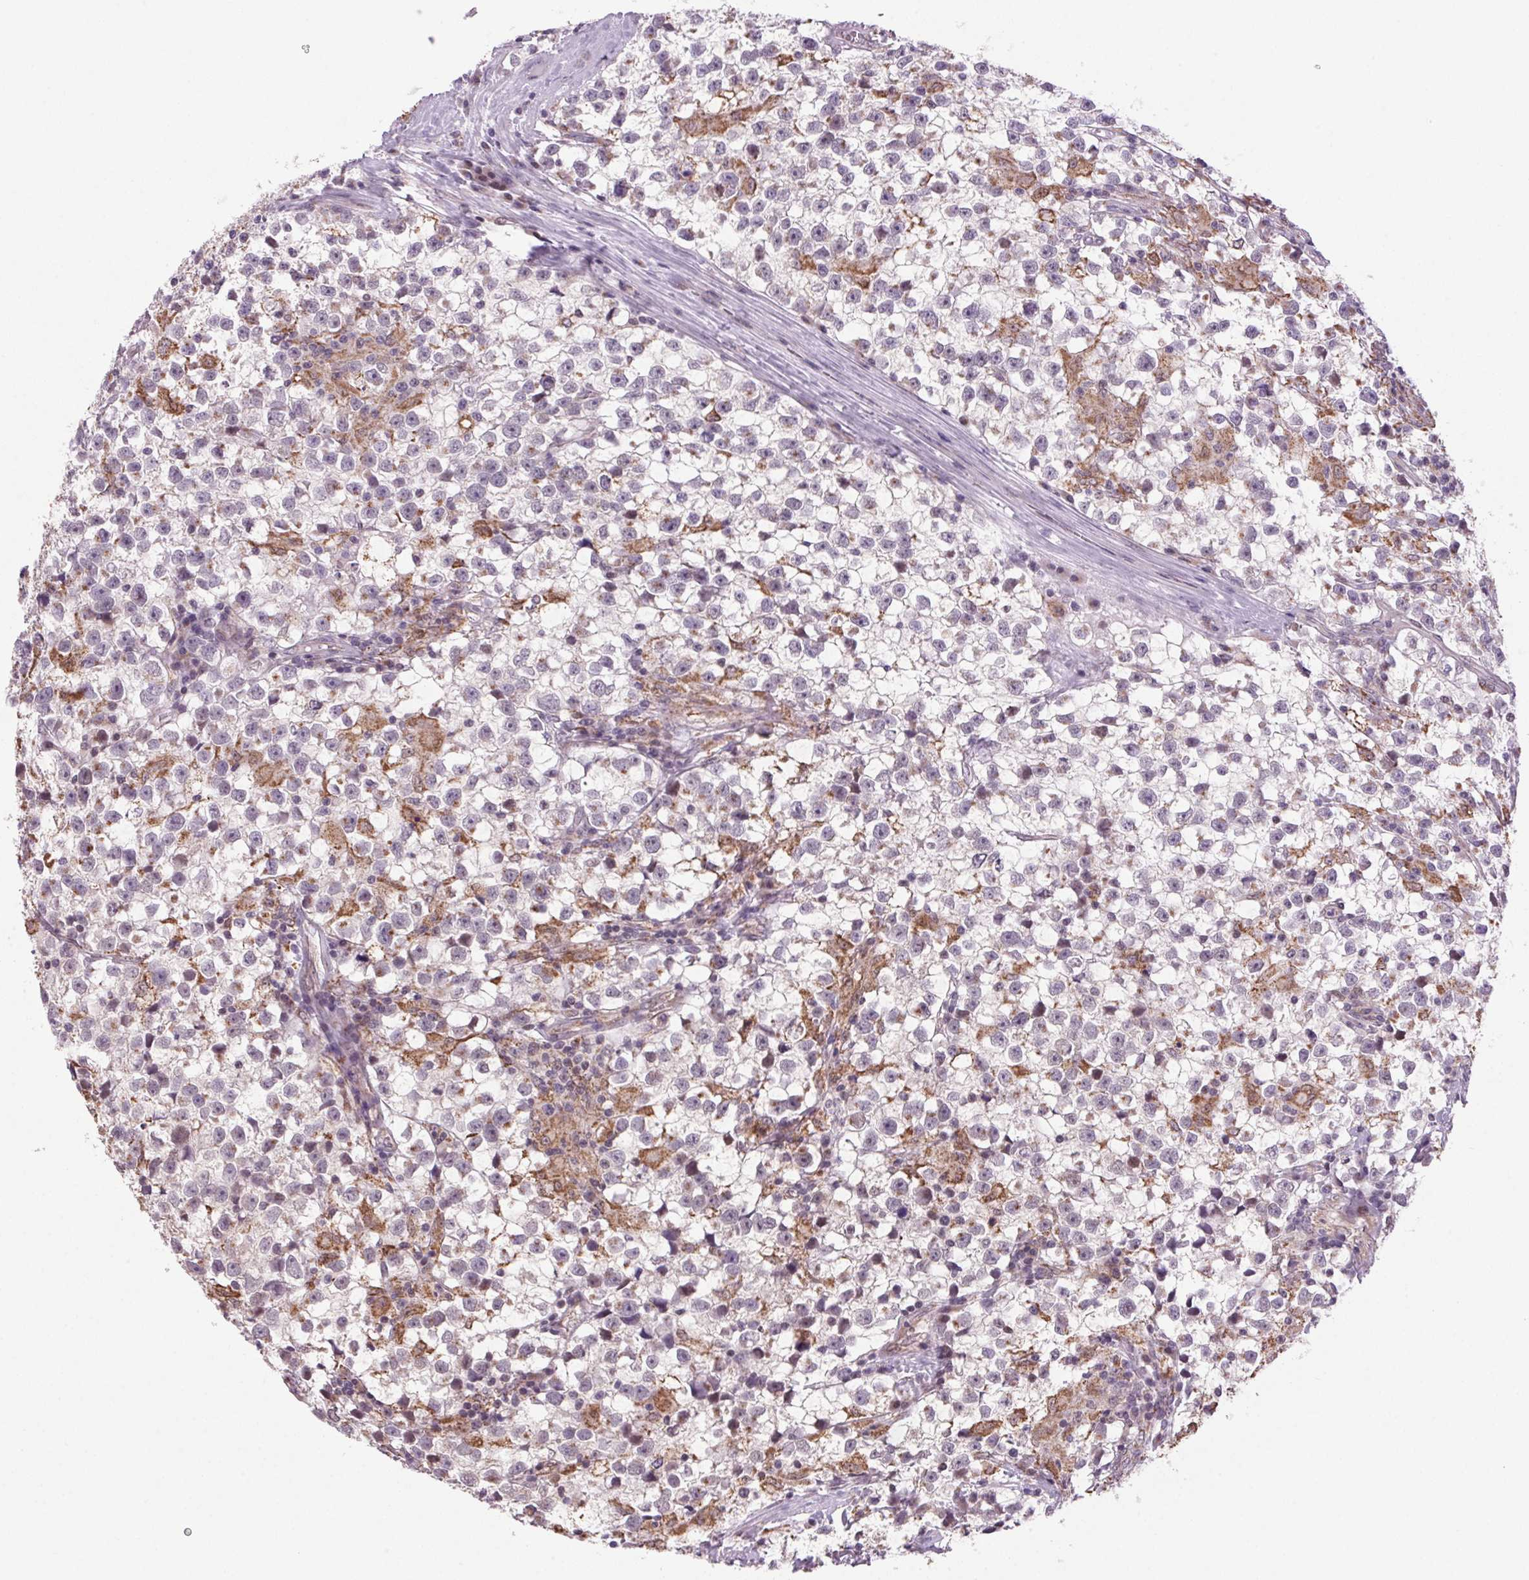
{"staining": {"intensity": "negative", "quantity": "none", "location": "none"}, "tissue": "testis cancer", "cell_type": "Tumor cells", "image_type": "cancer", "snomed": [{"axis": "morphology", "description": "Seminoma, NOS"}, {"axis": "topography", "description": "Testis"}], "caption": "A high-resolution image shows immunohistochemistry (IHC) staining of seminoma (testis), which reveals no significant staining in tumor cells. (DAB immunohistochemistry (IHC), high magnification).", "gene": "AKR1E2", "patient": {"sex": "male", "age": 31}}